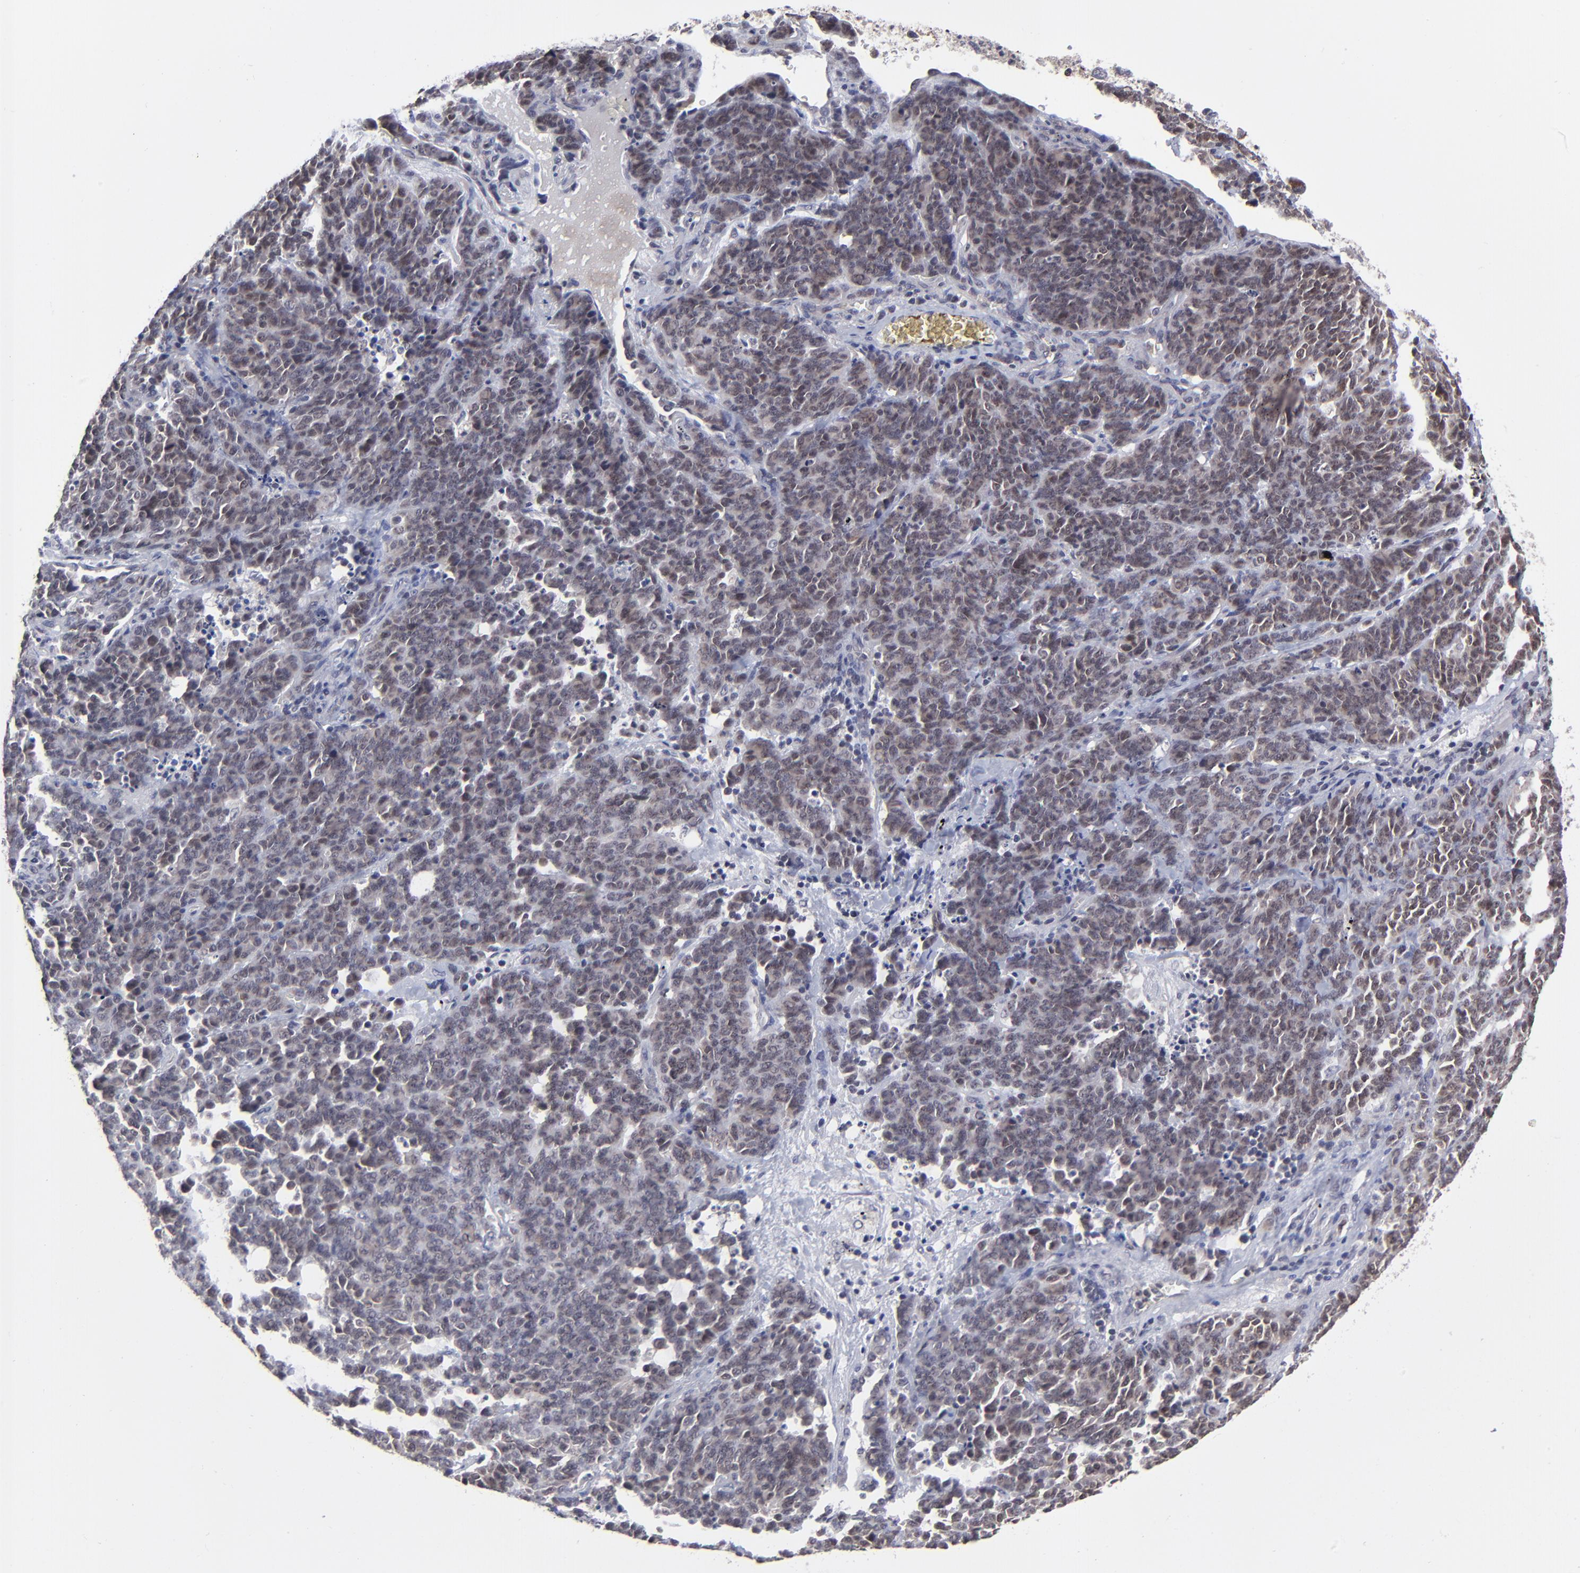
{"staining": {"intensity": "weak", "quantity": ">75%", "location": "cytoplasmic/membranous"}, "tissue": "lung cancer", "cell_type": "Tumor cells", "image_type": "cancer", "snomed": [{"axis": "morphology", "description": "Neoplasm, malignant, NOS"}, {"axis": "topography", "description": "Lung"}], "caption": "Human lung neoplasm (malignant) stained for a protein (brown) demonstrates weak cytoplasmic/membranous positive expression in approximately >75% of tumor cells.", "gene": "ZNF419", "patient": {"sex": "female", "age": 58}}